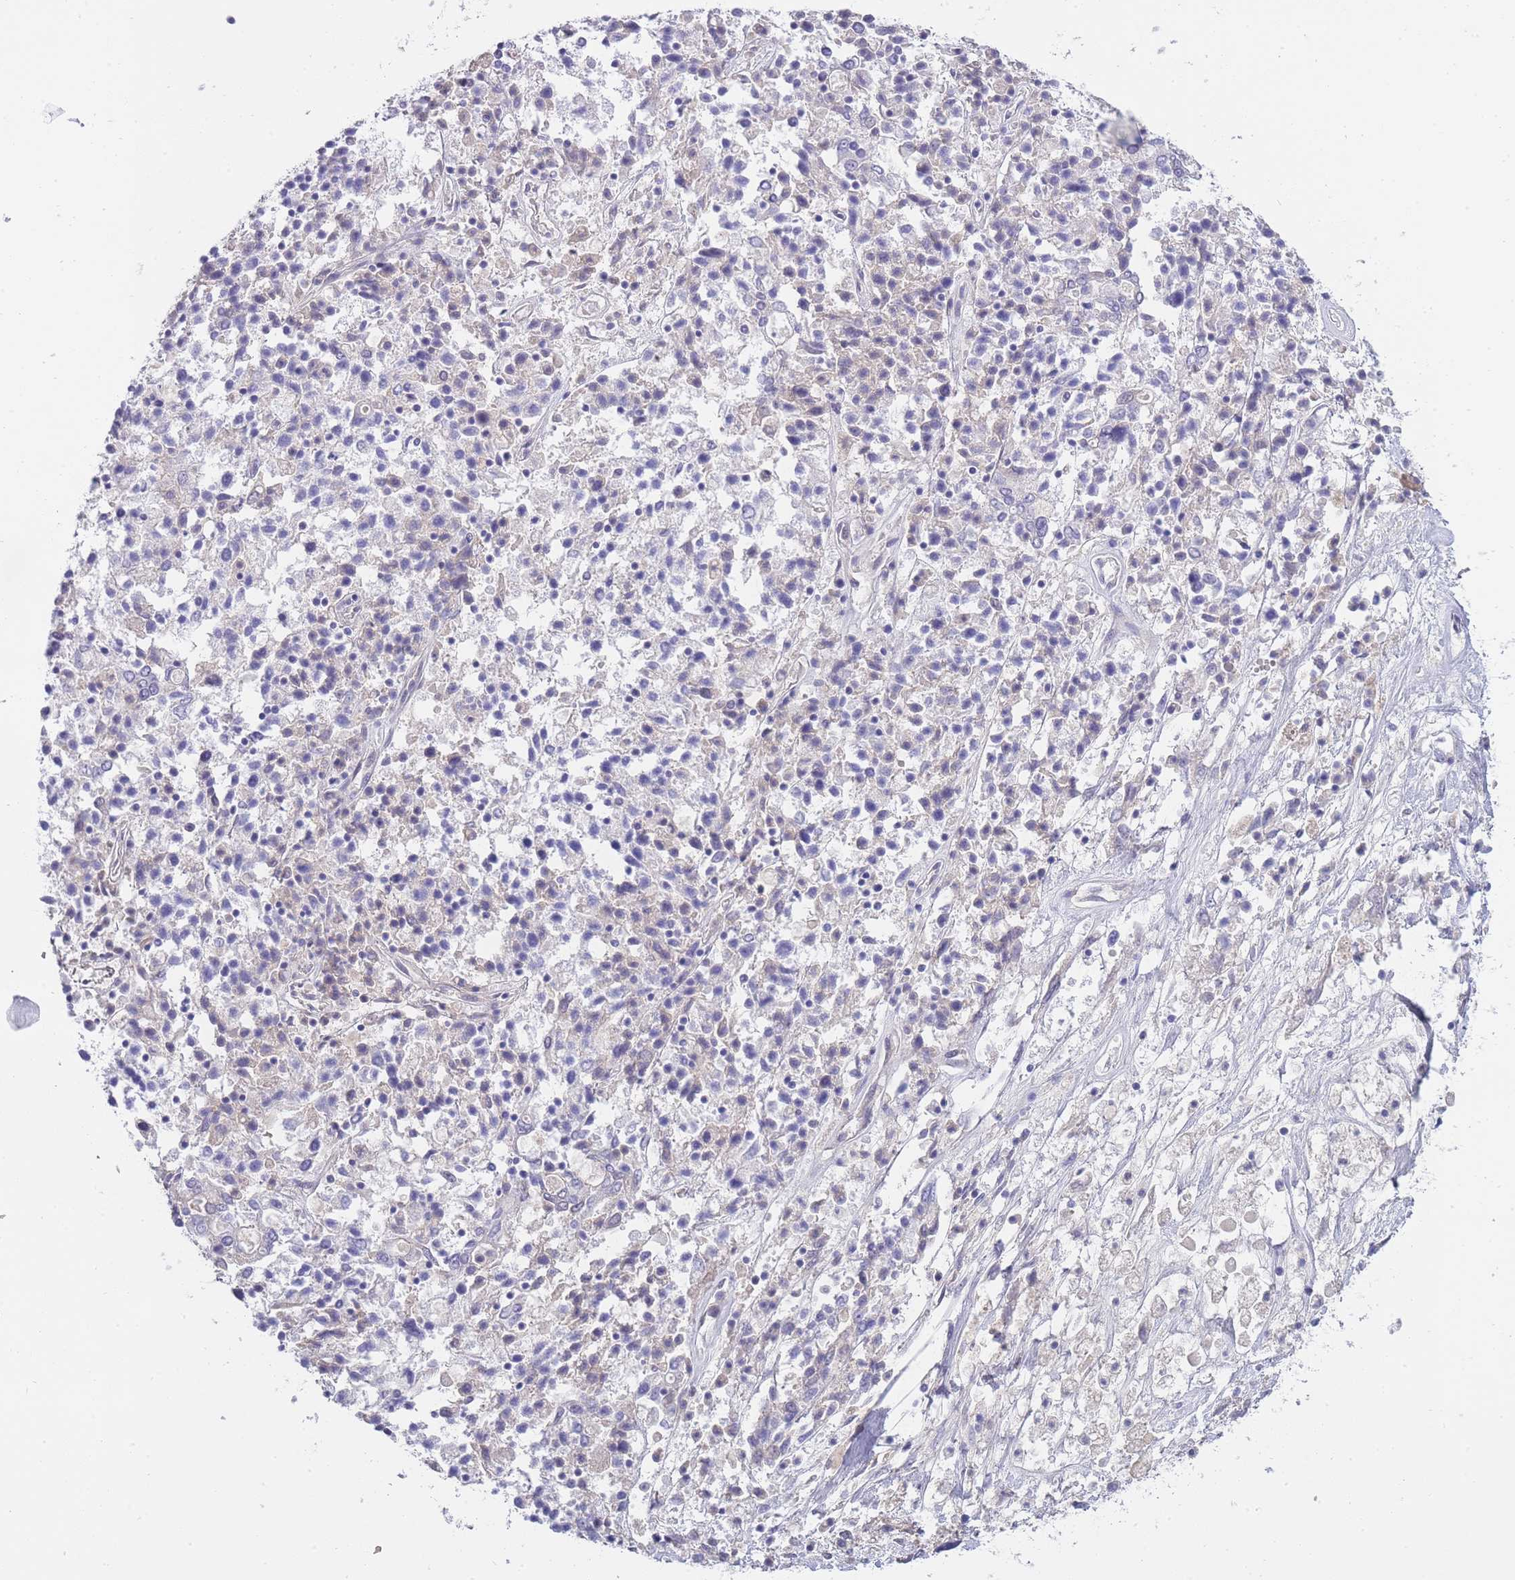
{"staining": {"intensity": "negative", "quantity": "none", "location": "none"}, "tissue": "ovarian cancer", "cell_type": "Tumor cells", "image_type": "cancer", "snomed": [{"axis": "morphology", "description": "Carcinoma, endometroid"}, {"axis": "topography", "description": "Ovary"}], "caption": "DAB (3,3'-diaminobenzidine) immunohistochemical staining of human ovarian cancer demonstrates no significant staining in tumor cells.", "gene": "PRR23B", "patient": {"sex": "female", "age": 62}}